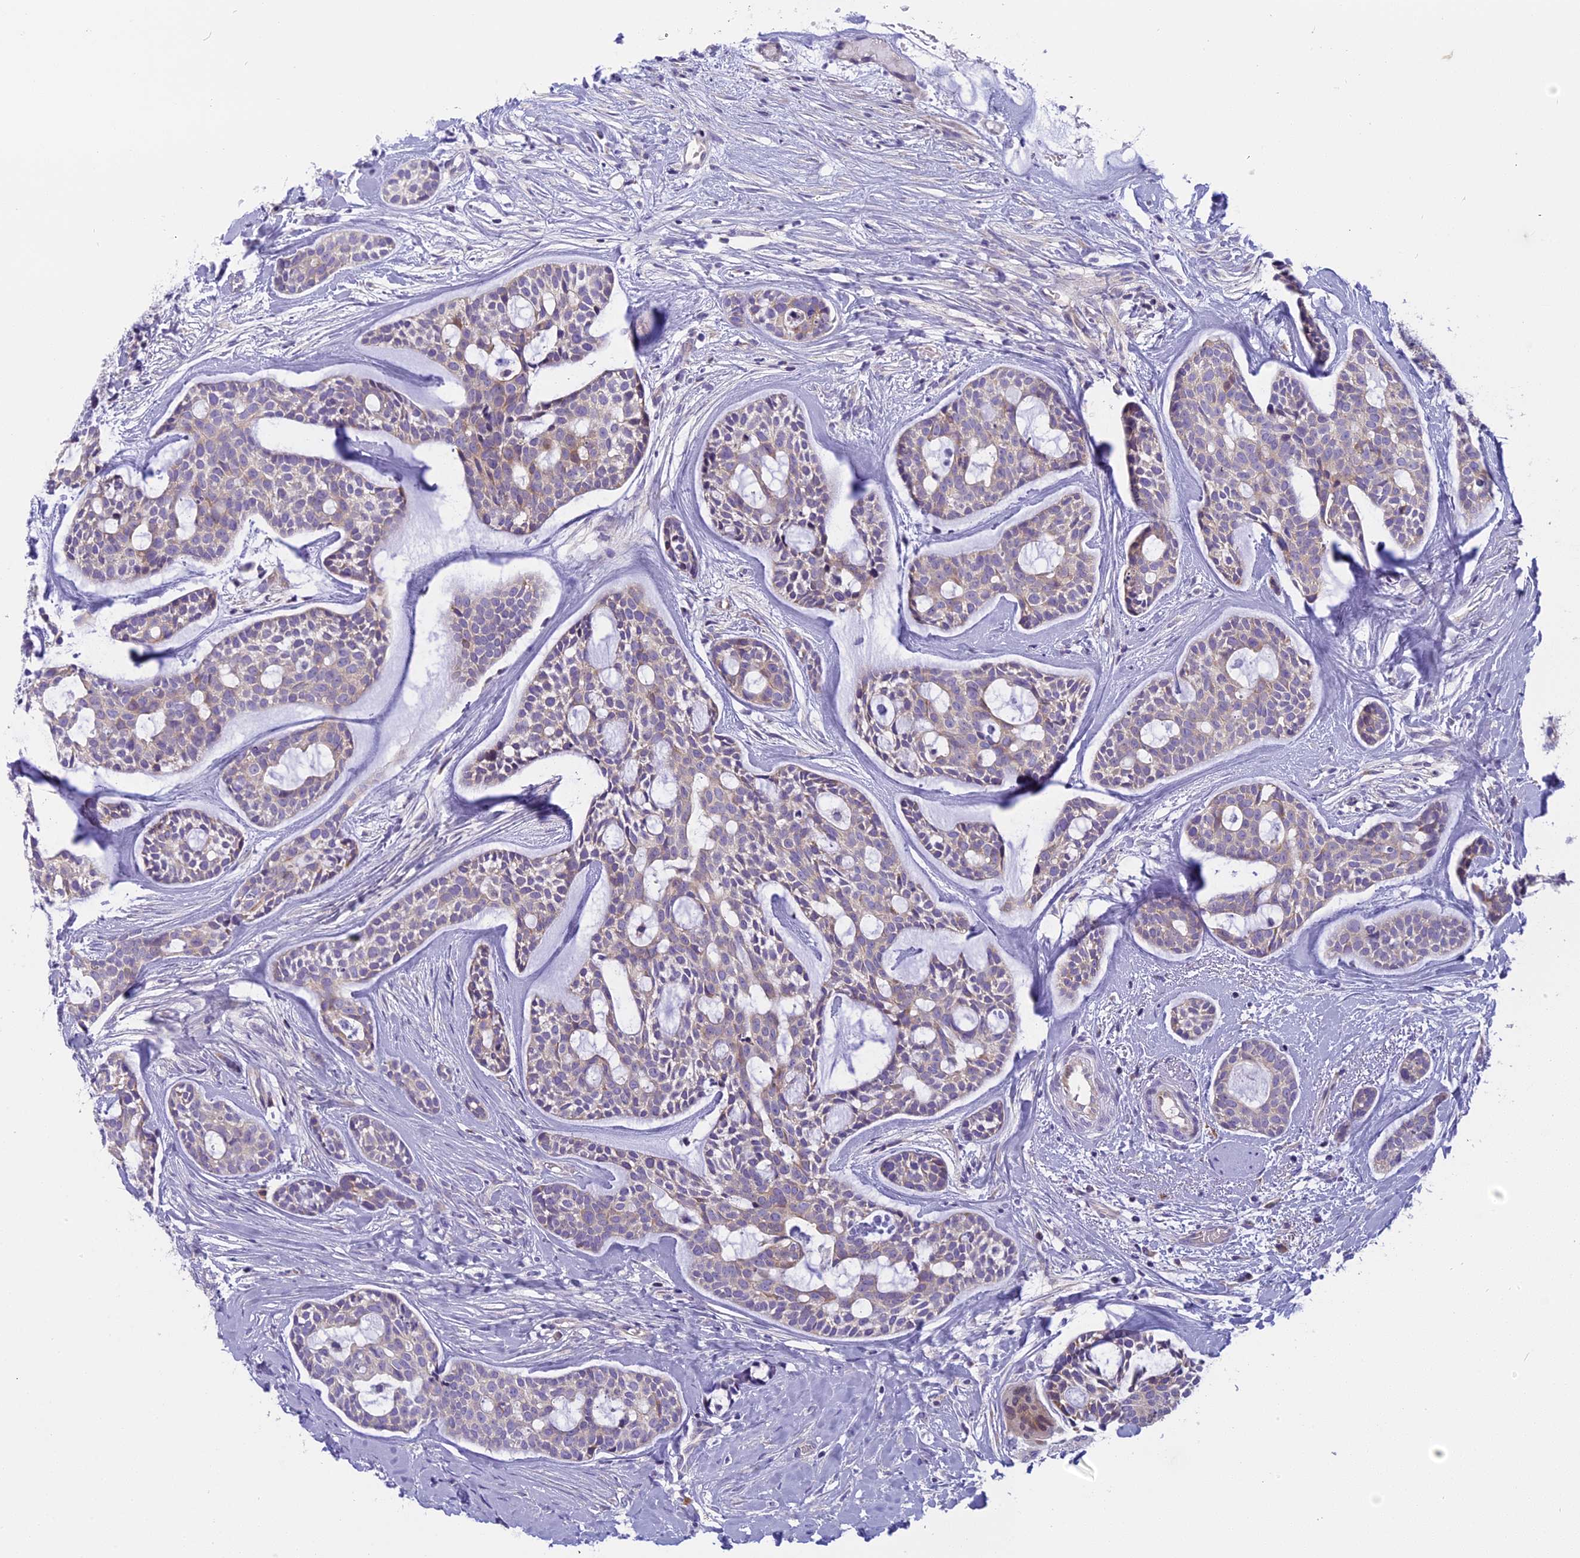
{"staining": {"intensity": "weak", "quantity": "<25%", "location": "cytoplasmic/membranous"}, "tissue": "head and neck cancer", "cell_type": "Tumor cells", "image_type": "cancer", "snomed": [{"axis": "morphology", "description": "Normal tissue, NOS"}, {"axis": "morphology", "description": "Adenocarcinoma, NOS"}, {"axis": "topography", "description": "Subcutis"}, {"axis": "topography", "description": "Nasopharynx"}, {"axis": "topography", "description": "Head-Neck"}], "caption": "Head and neck cancer was stained to show a protein in brown. There is no significant expression in tumor cells. The staining was performed using DAB (3,3'-diaminobenzidine) to visualize the protein expression in brown, while the nuclei were stained in blue with hematoxylin (Magnification: 20x).", "gene": "ARHGEF37", "patient": {"sex": "female", "age": 73}}